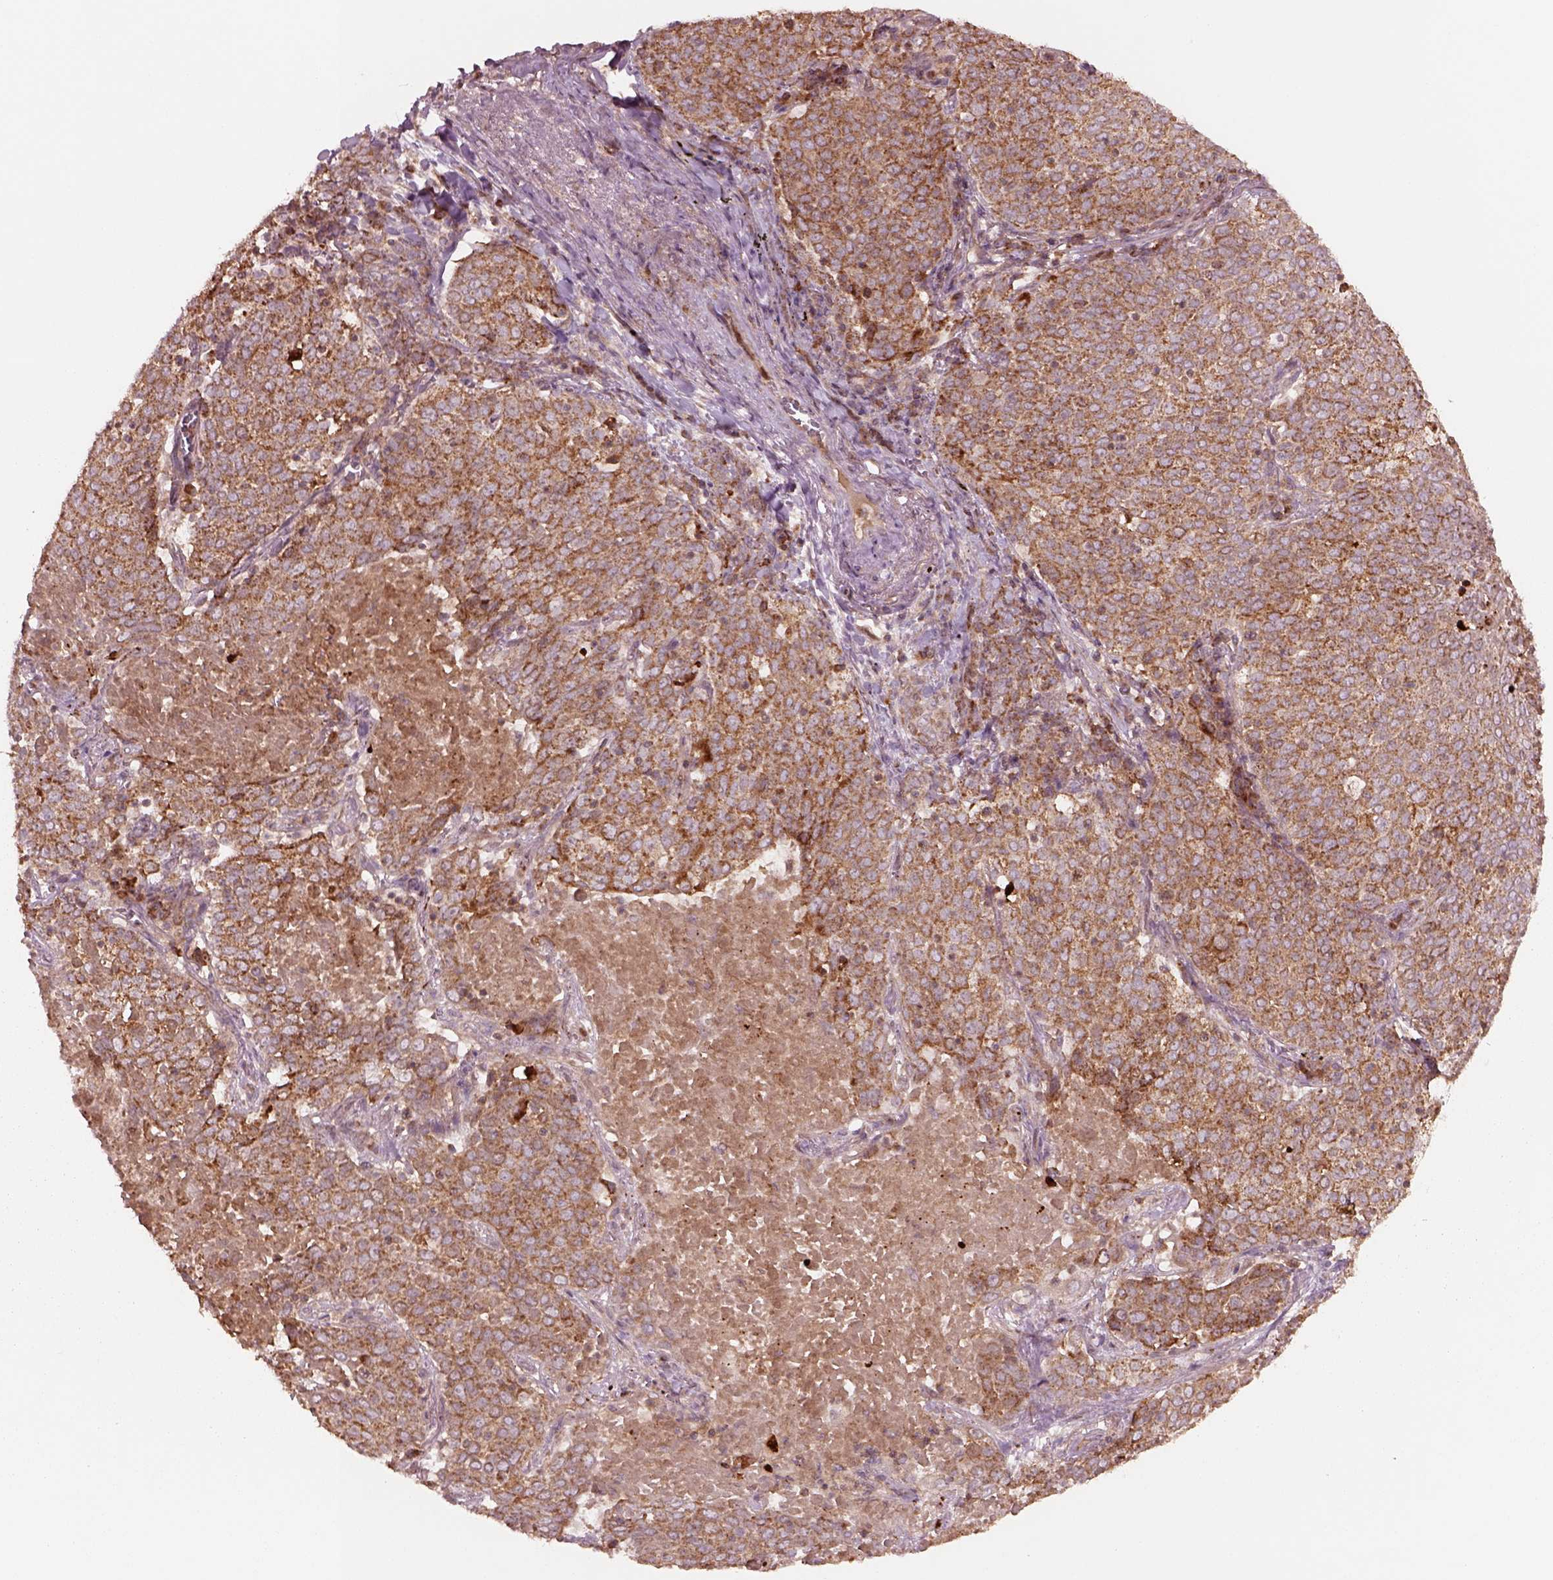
{"staining": {"intensity": "moderate", "quantity": ">75%", "location": "cytoplasmic/membranous"}, "tissue": "lung cancer", "cell_type": "Tumor cells", "image_type": "cancer", "snomed": [{"axis": "morphology", "description": "Squamous cell carcinoma, NOS"}, {"axis": "topography", "description": "Lung"}], "caption": "Brown immunohistochemical staining in squamous cell carcinoma (lung) demonstrates moderate cytoplasmic/membranous staining in approximately >75% of tumor cells. The protein of interest is stained brown, and the nuclei are stained in blue (DAB IHC with brightfield microscopy, high magnification).", "gene": "SLC25A5", "patient": {"sex": "male", "age": 82}}